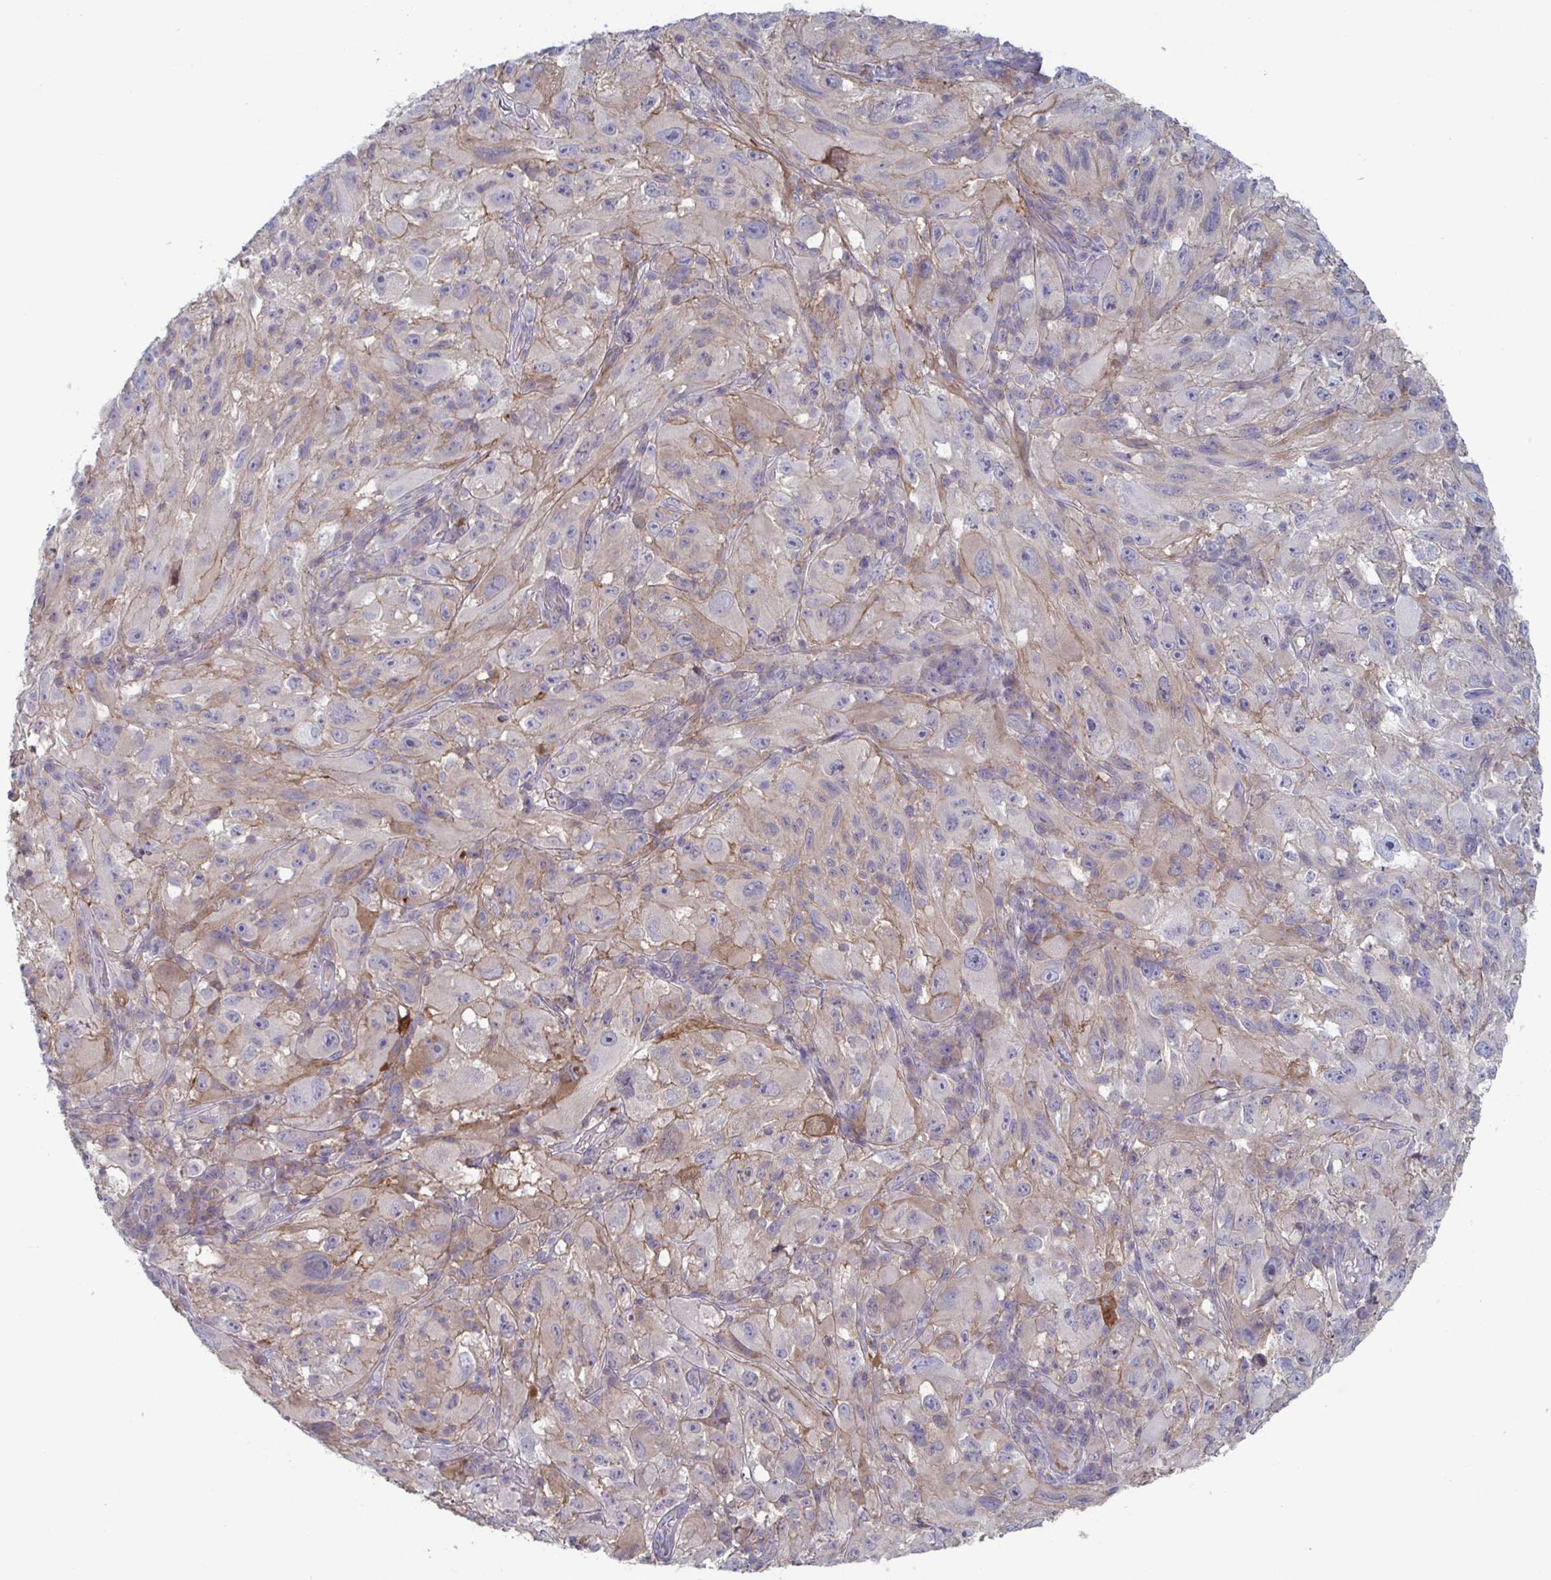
{"staining": {"intensity": "moderate", "quantity": "<25%", "location": "cytoplasmic/membranous"}, "tissue": "melanoma", "cell_type": "Tumor cells", "image_type": "cancer", "snomed": [{"axis": "morphology", "description": "Malignant melanoma, NOS"}, {"axis": "topography", "description": "Skin"}], "caption": "A brown stain labels moderate cytoplasmic/membranous expression of a protein in human malignant melanoma tumor cells. The staining was performed using DAB, with brown indicating positive protein expression. Nuclei are stained blue with hematoxylin.", "gene": "STK26", "patient": {"sex": "female", "age": 71}}